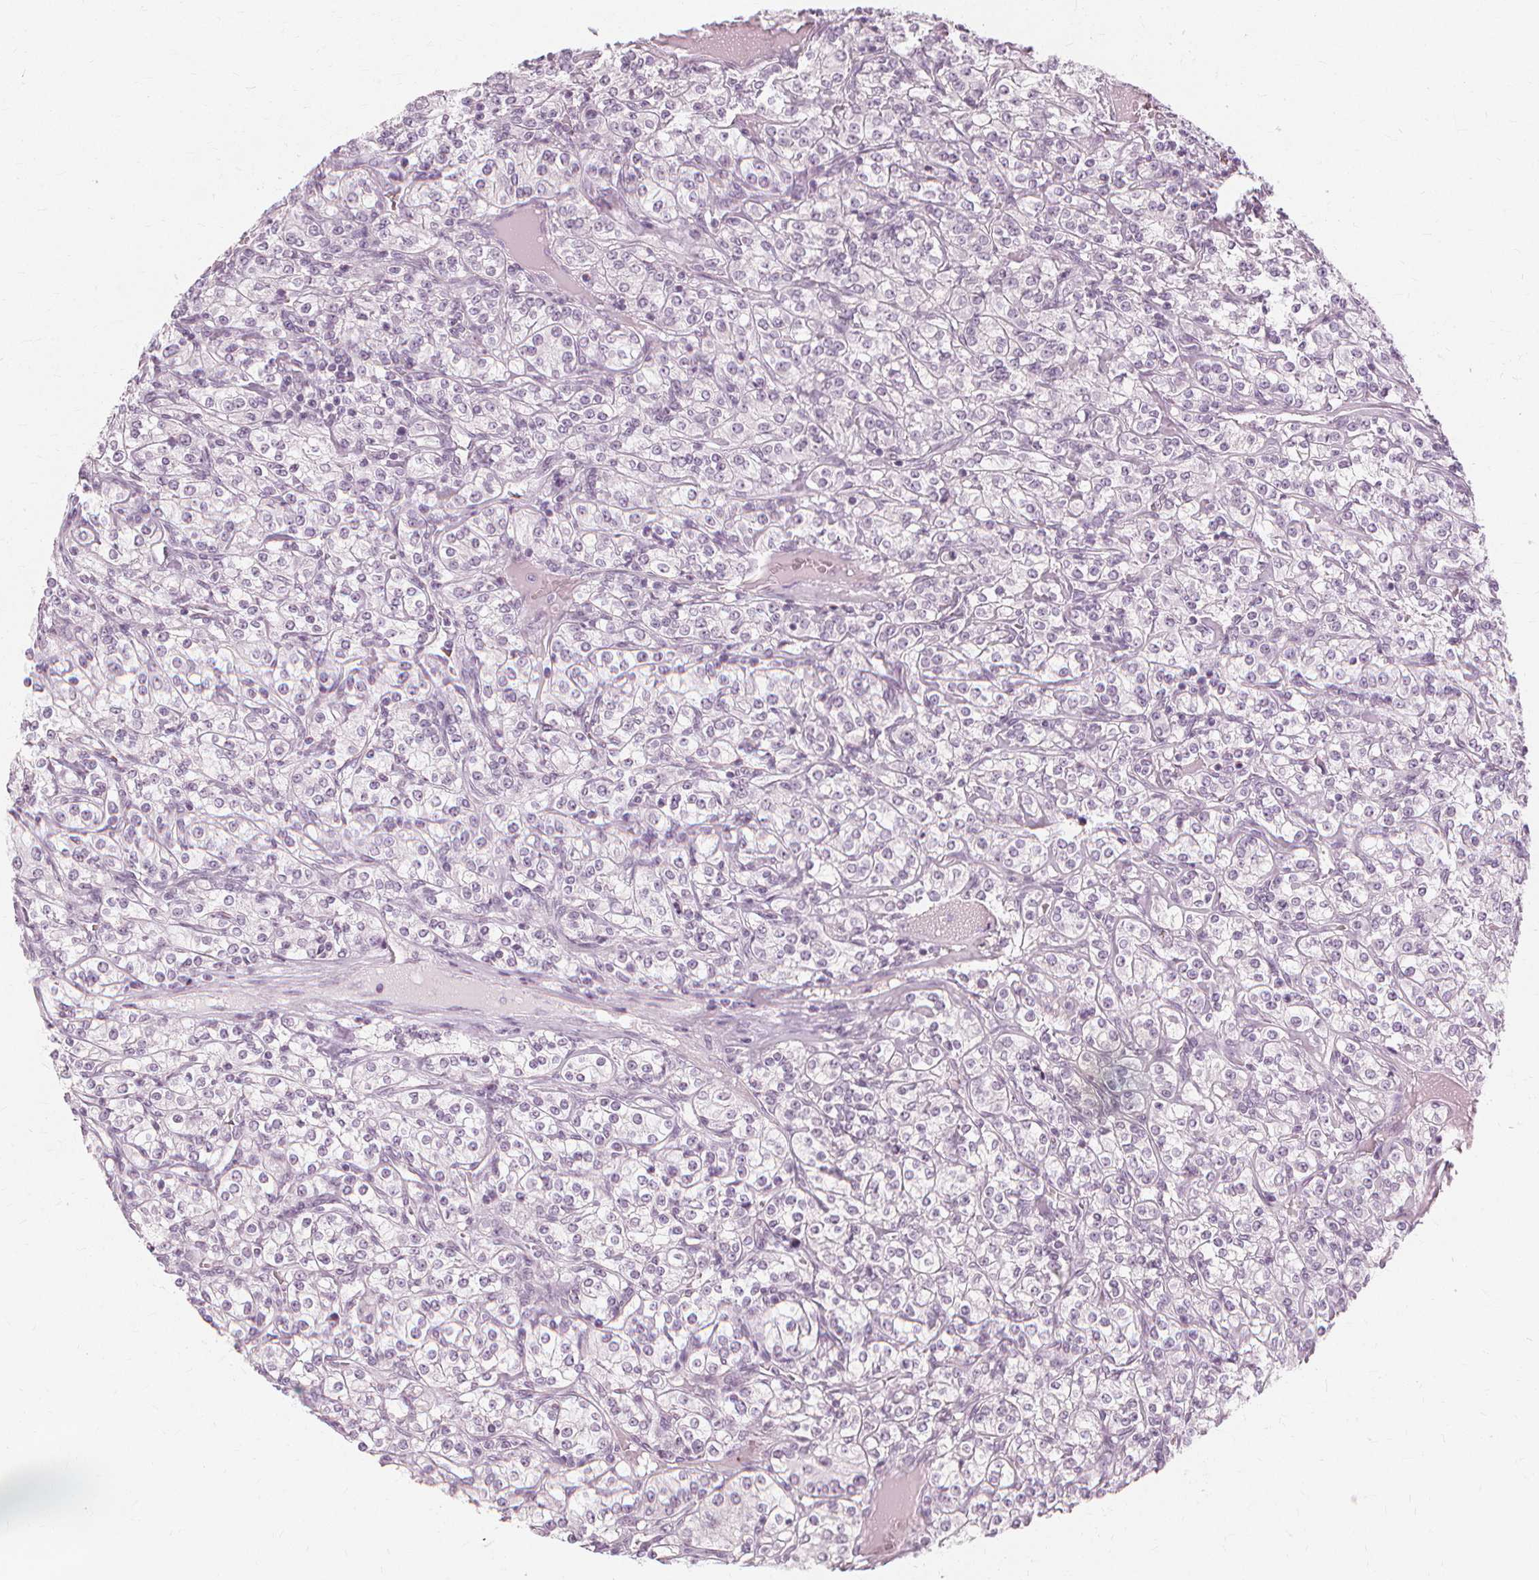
{"staining": {"intensity": "negative", "quantity": "none", "location": "none"}, "tissue": "renal cancer", "cell_type": "Tumor cells", "image_type": "cancer", "snomed": [{"axis": "morphology", "description": "Adenocarcinoma, NOS"}, {"axis": "topography", "description": "Kidney"}], "caption": "A high-resolution image shows immunohistochemistry (IHC) staining of renal adenocarcinoma, which demonstrates no significant staining in tumor cells.", "gene": "NXPE1", "patient": {"sex": "male", "age": 77}}